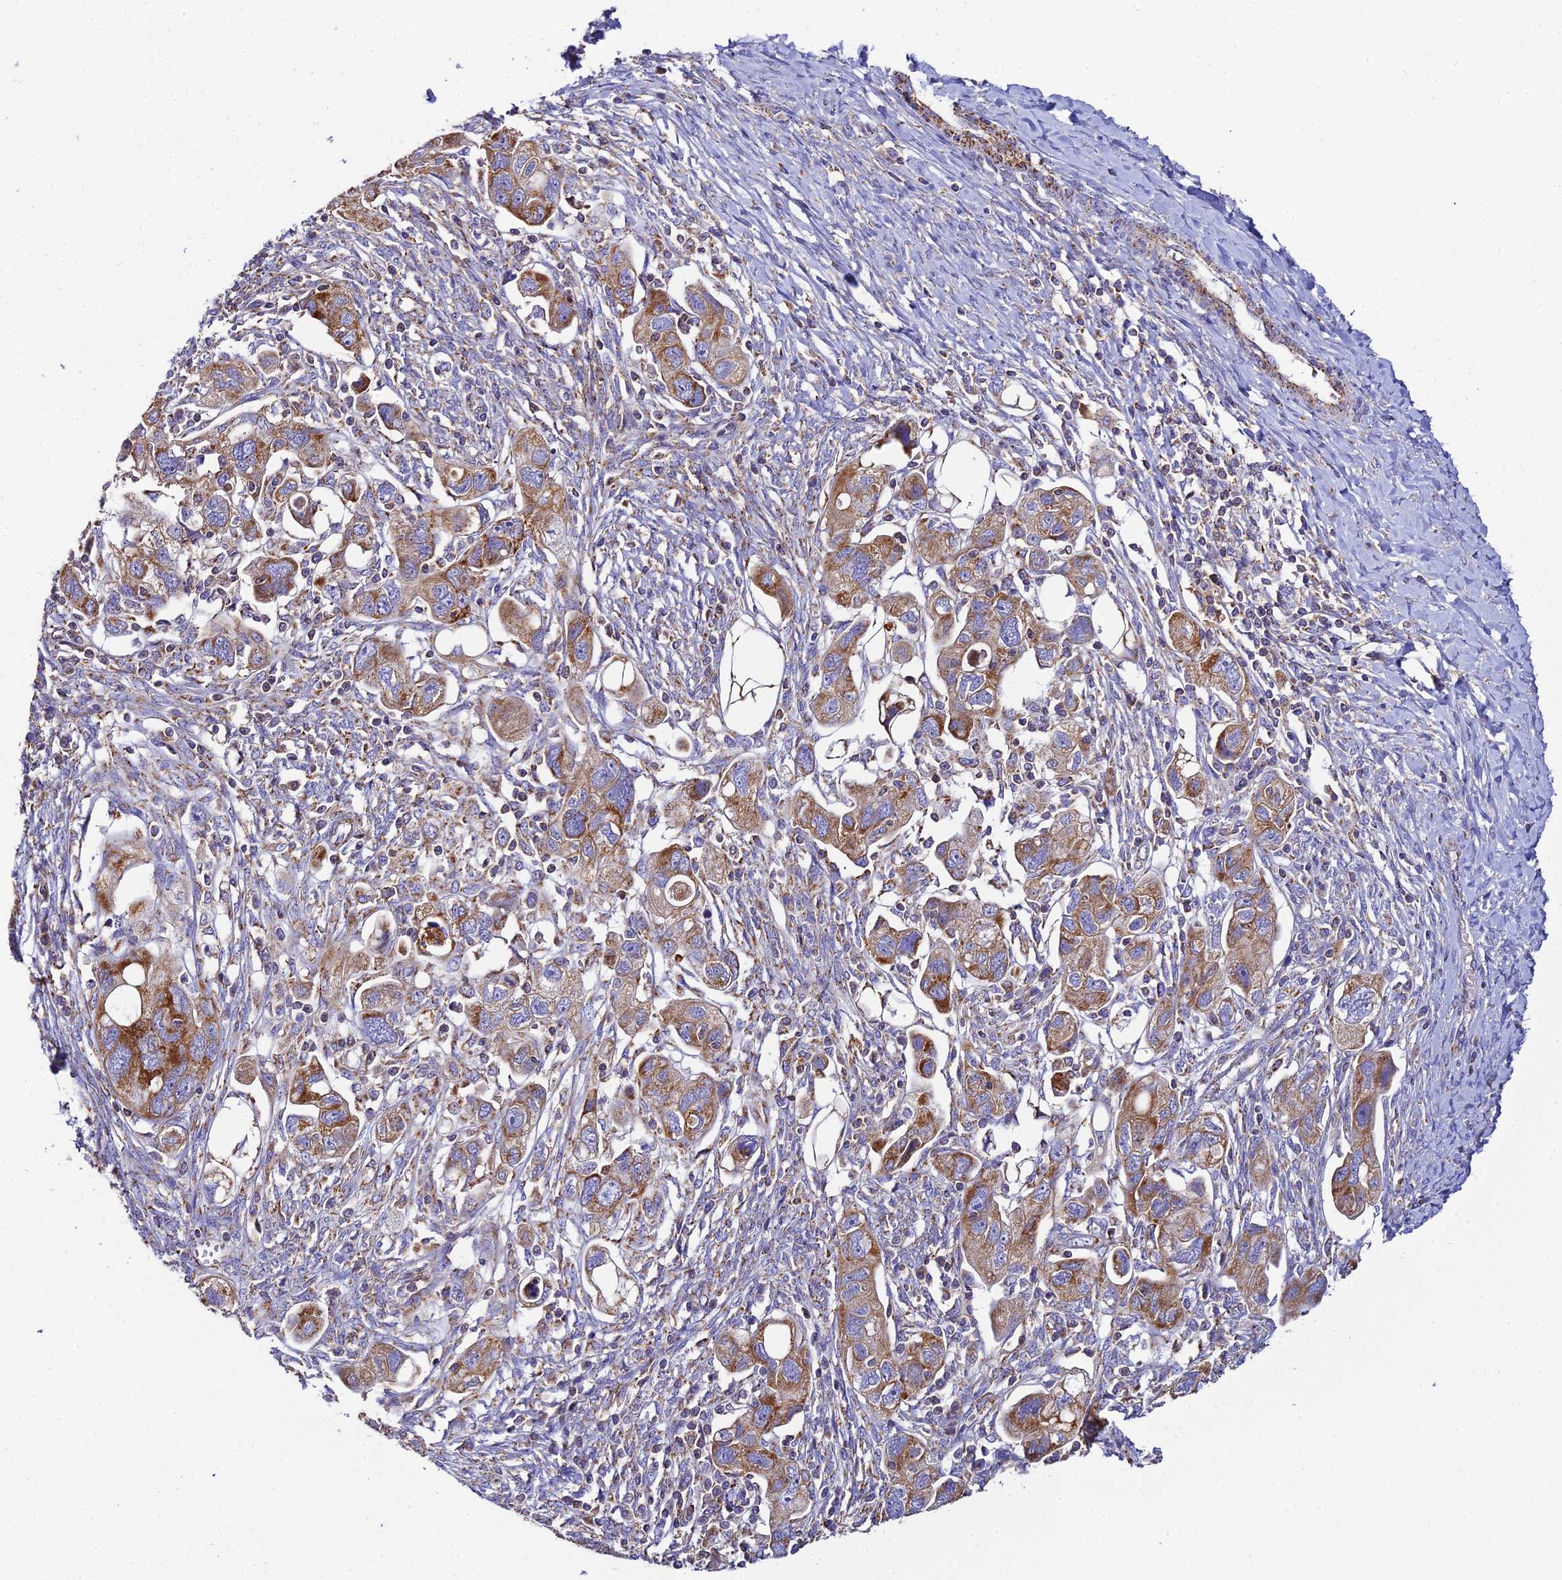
{"staining": {"intensity": "moderate", "quantity": ">75%", "location": "cytoplasmic/membranous"}, "tissue": "ovarian cancer", "cell_type": "Tumor cells", "image_type": "cancer", "snomed": [{"axis": "morphology", "description": "Carcinoma, NOS"}, {"axis": "morphology", "description": "Cystadenocarcinoma, serous, NOS"}, {"axis": "topography", "description": "Ovary"}], "caption": "Tumor cells reveal moderate cytoplasmic/membranous expression in approximately >75% of cells in ovarian cancer (carcinoma).", "gene": "NIPSNAP3A", "patient": {"sex": "female", "age": 69}}